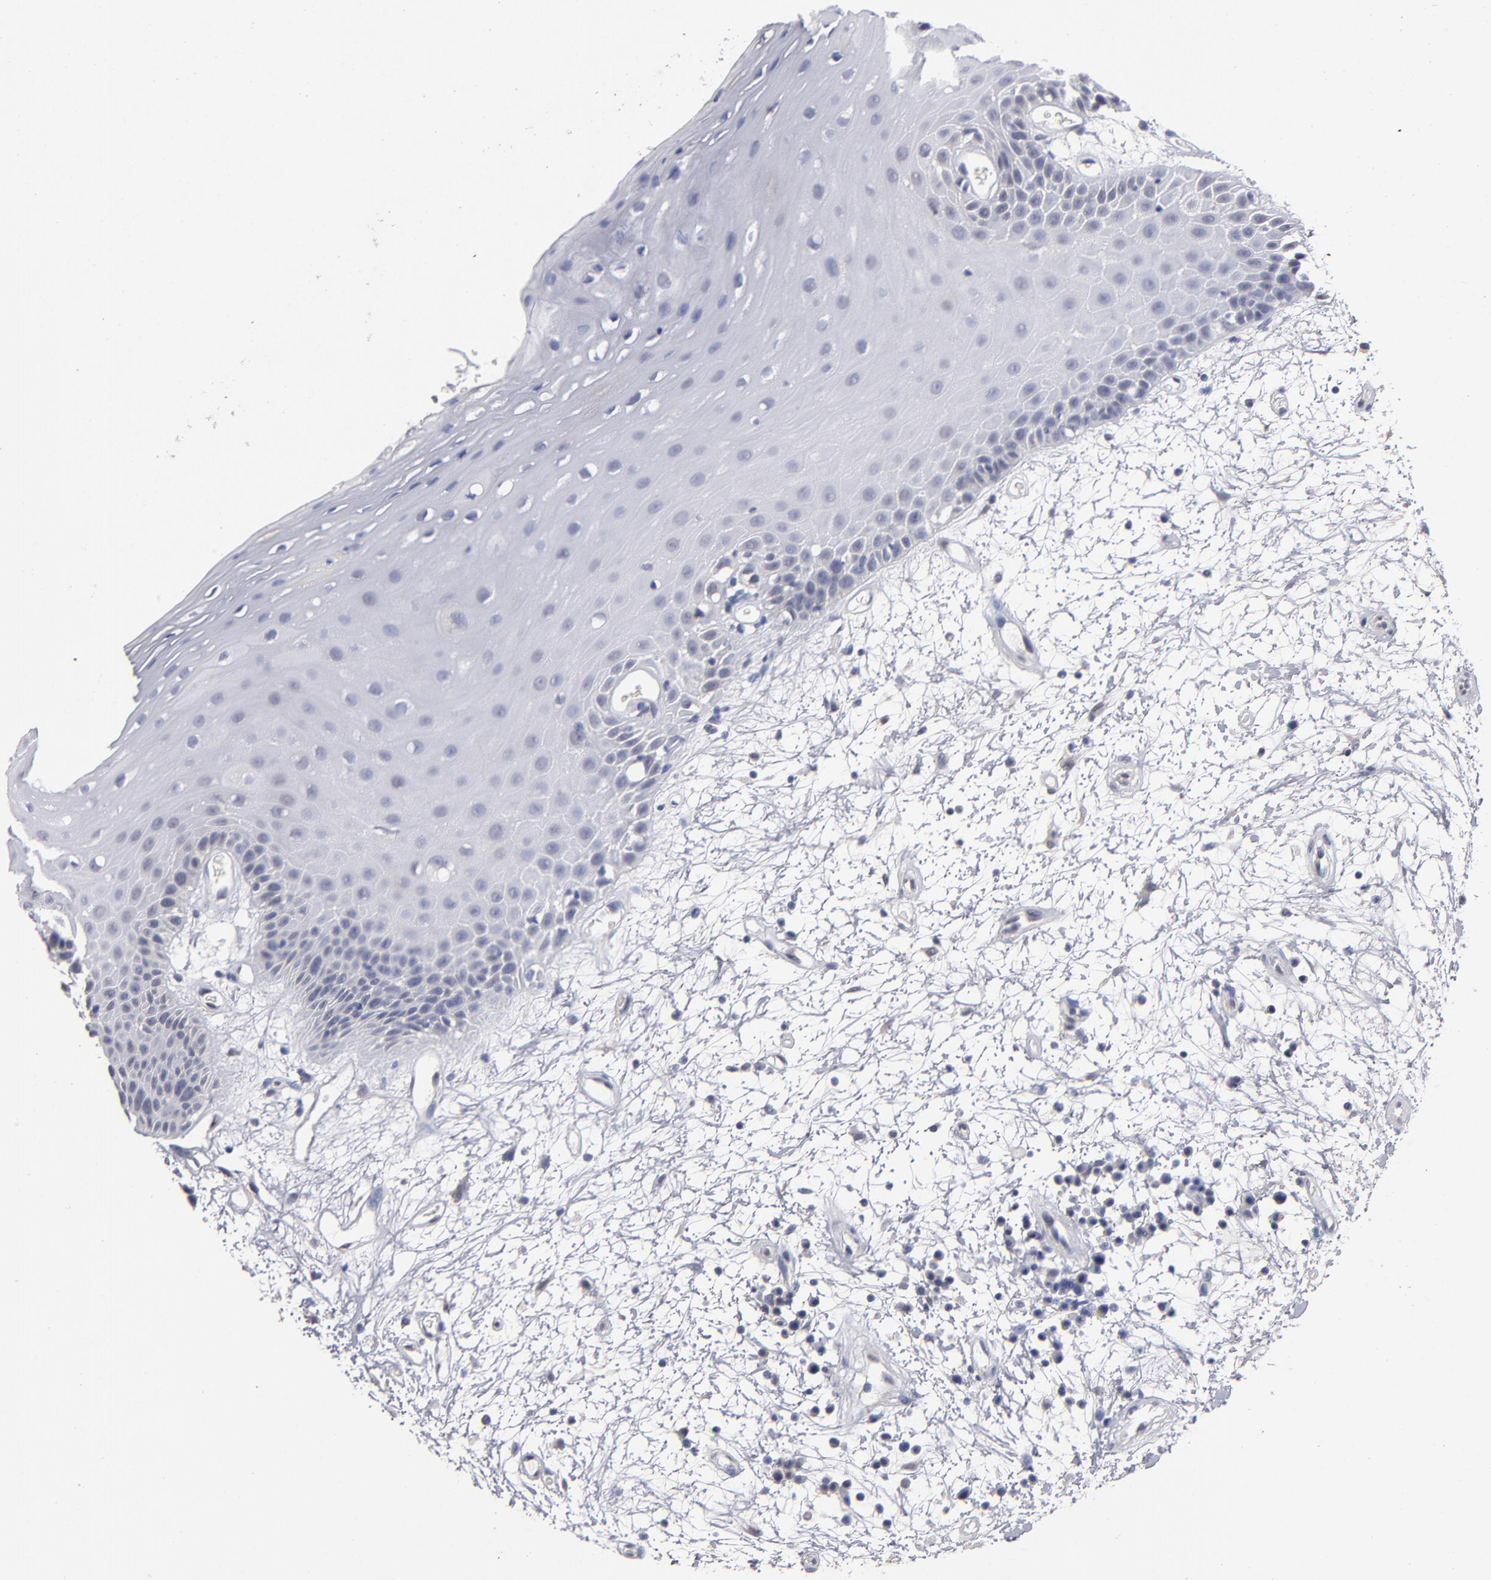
{"staining": {"intensity": "negative", "quantity": "none", "location": "none"}, "tissue": "oral mucosa", "cell_type": "Squamous epithelial cells", "image_type": "normal", "snomed": [{"axis": "morphology", "description": "Normal tissue, NOS"}, {"axis": "topography", "description": "Oral tissue"}], "caption": "Immunohistochemistry of benign human oral mucosa reveals no staining in squamous epithelial cells.", "gene": "PSMD10", "patient": {"sex": "female", "age": 79}}